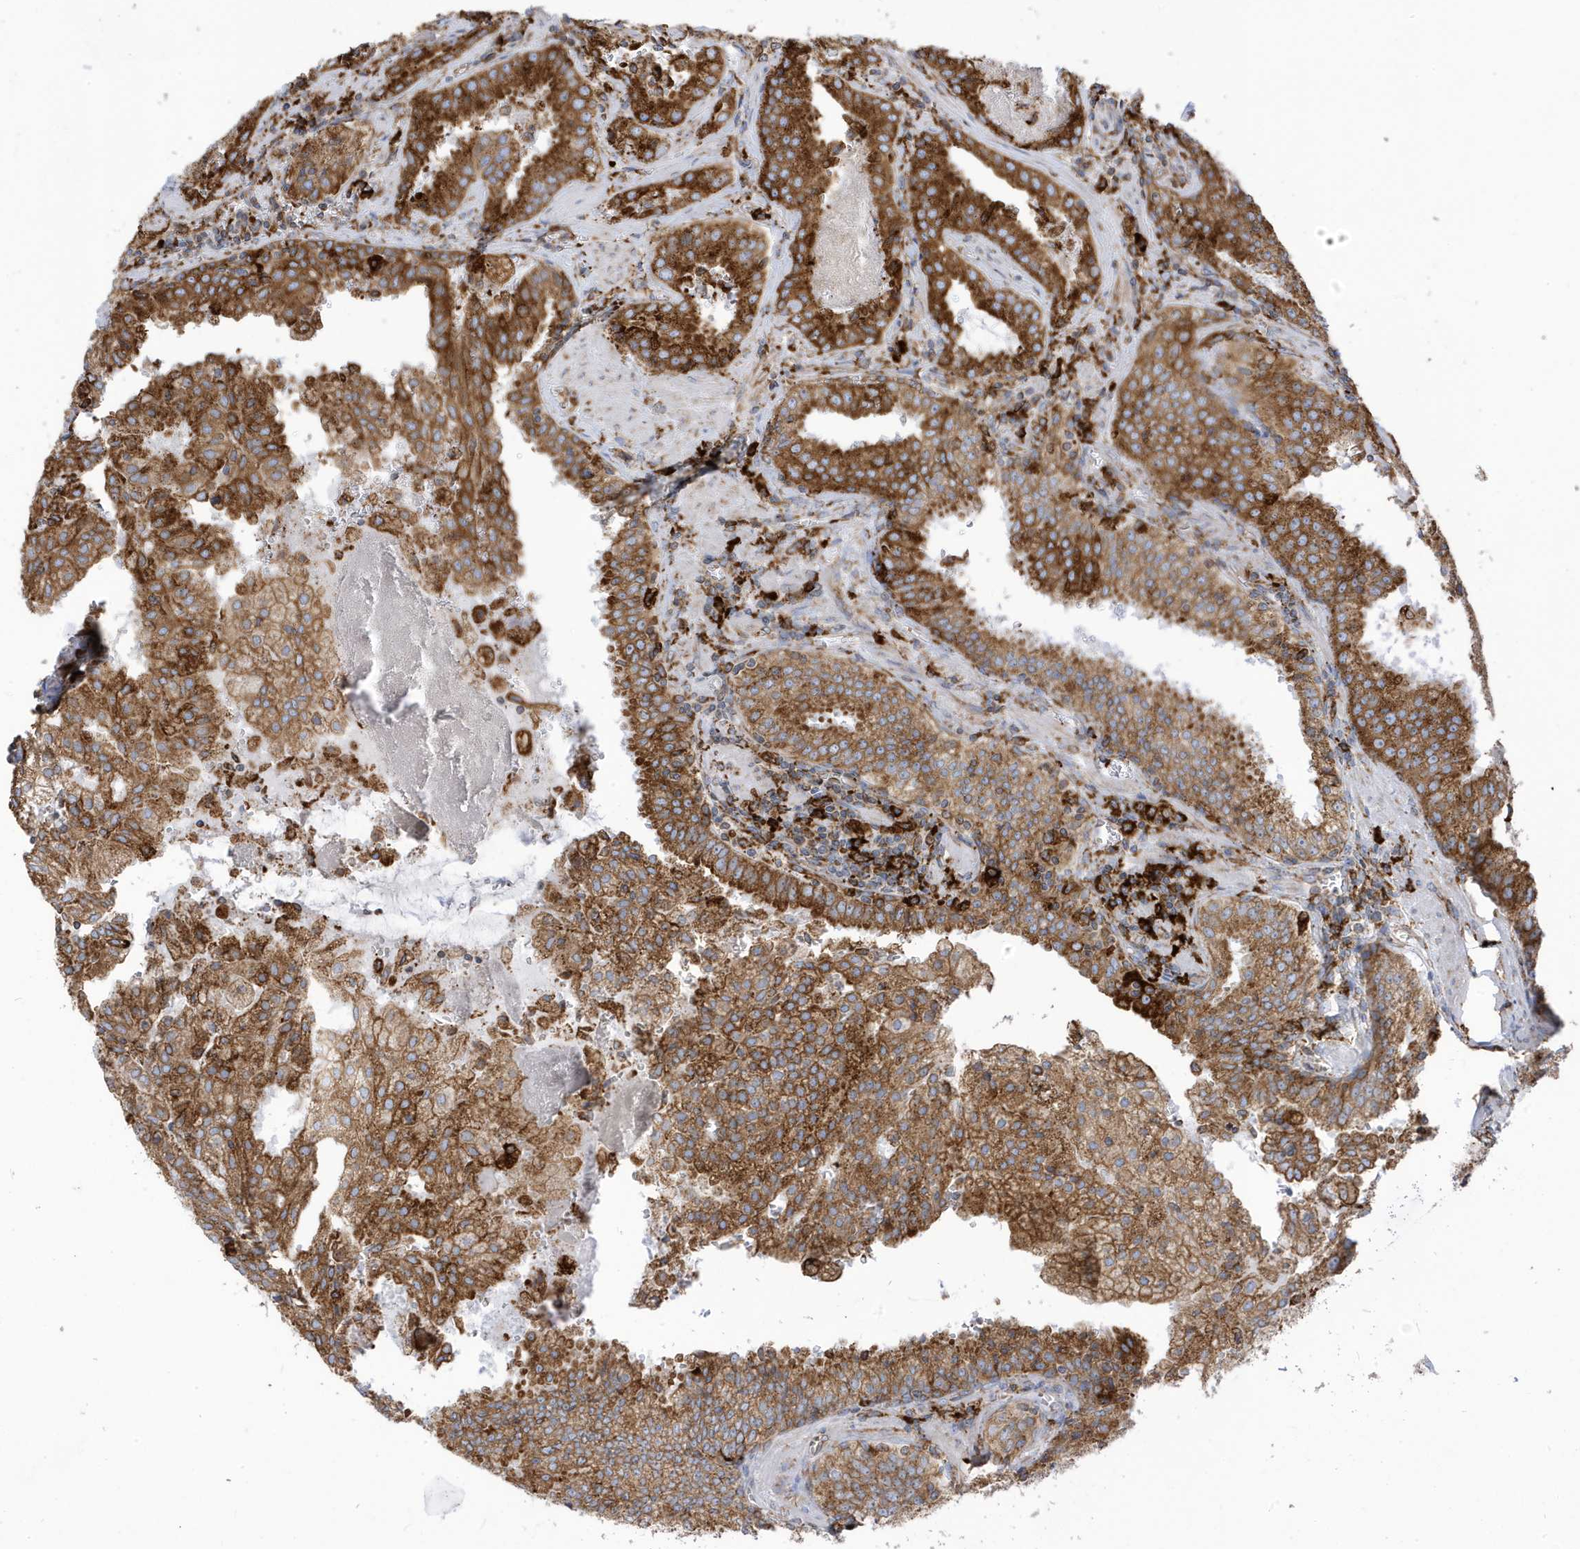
{"staining": {"intensity": "strong", "quantity": ">75%", "location": "cytoplasmic/membranous"}, "tissue": "prostate cancer", "cell_type": "Tumor cells", "image_type": "cancer", "snomed": [{"axis": "morphology", "description": "Adenocarcinoma, High grade"}, {"axis": "topography", "description": "Prostate"}], "caption": "Immunohistochemical staining of human adenocarcinoma (high-grade) (prostate) demonstrates high levels of strong cytoplasmic/membranous positivity in approximately >75% of tumor cells.", "gene": "PDIA6", "patient": {"sex": "male", "age": 68}}